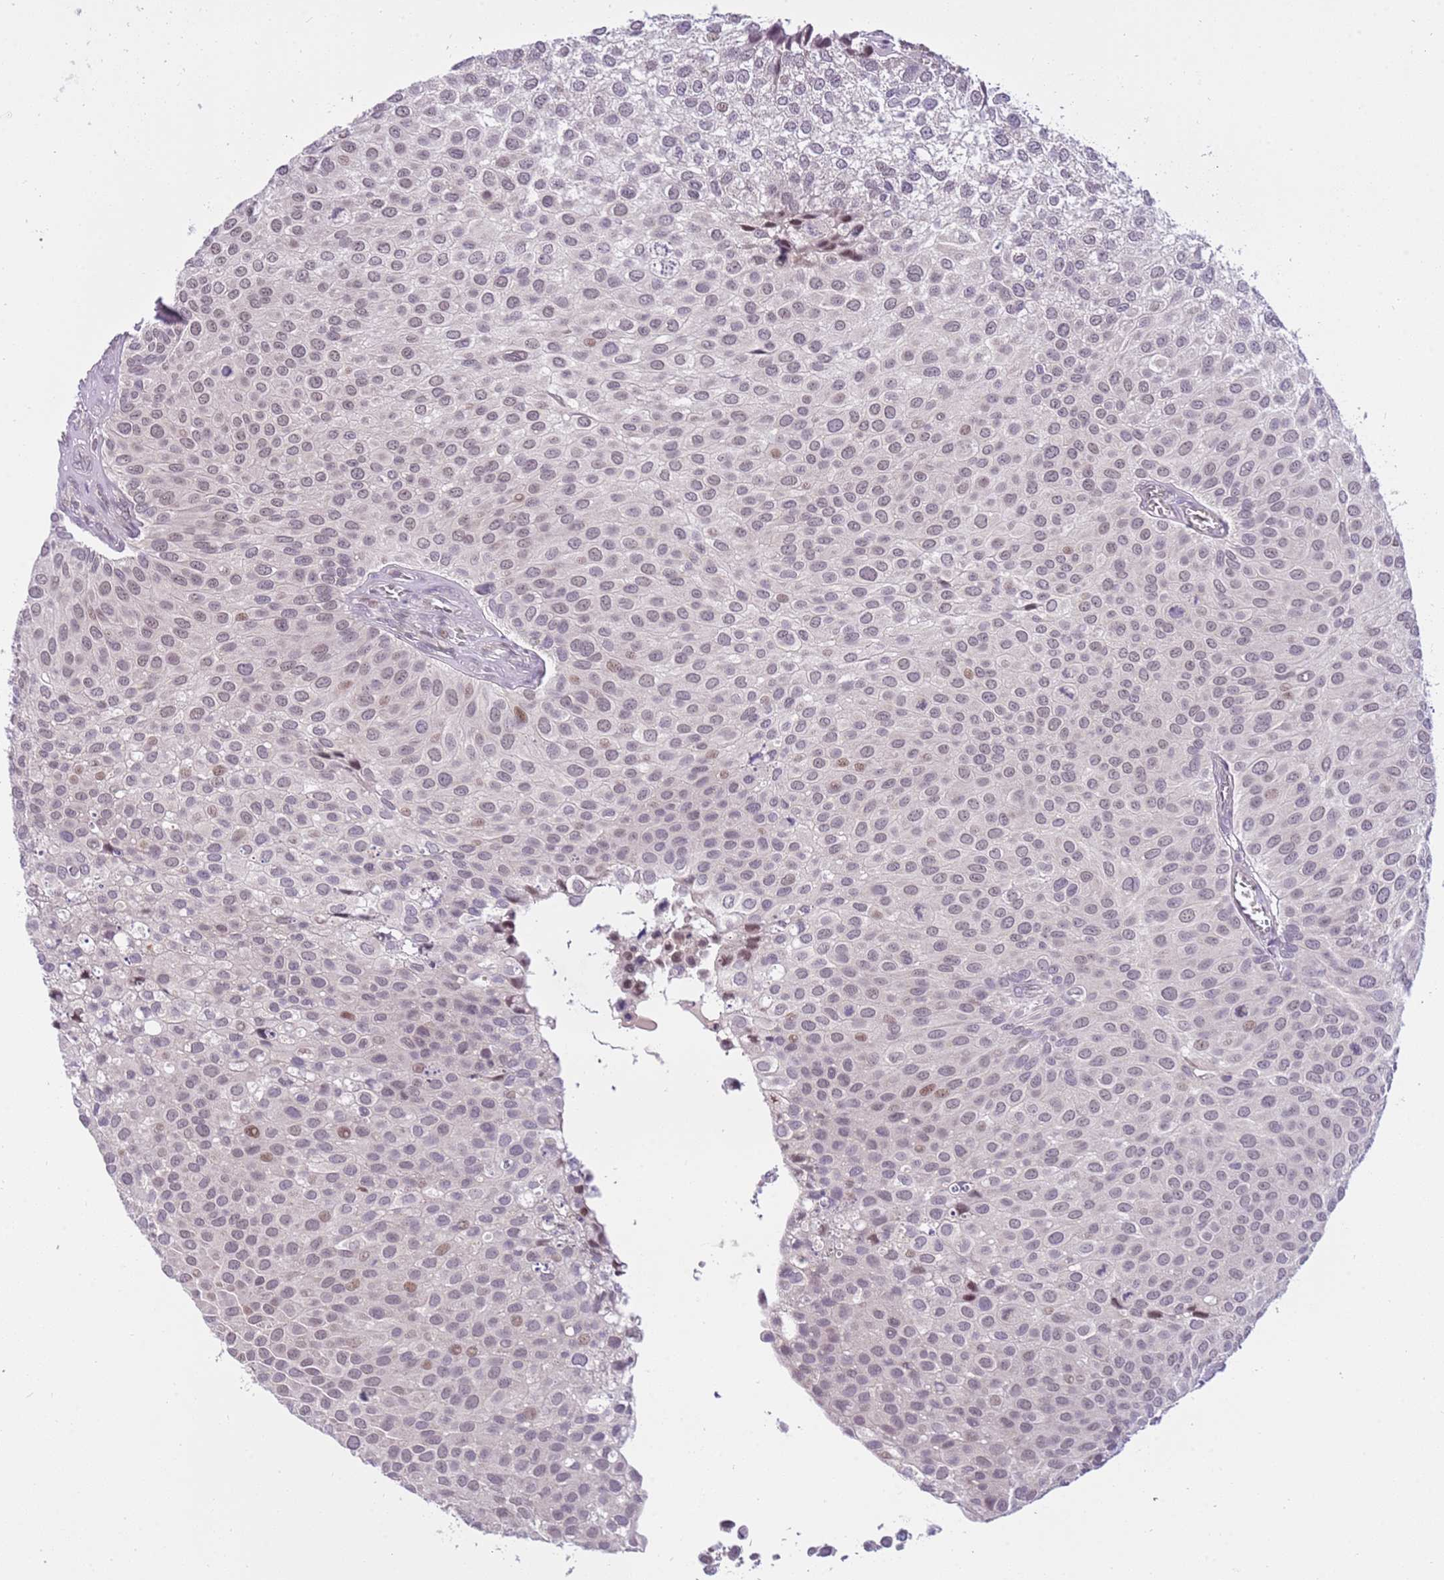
{"staining": {"intensity": "negative", "quantity": "none", "location": "none"}, "tissue": "urothelial cancer", "cell_type": "Tumor cells", "image_type": "cancer", "snomed": [{"axis": "morphology", "description": "Urothelial carcinoma, Low grade"}, {"axis": "topography", "description": "Urinary bladder"}], "caption": "Urothelial cancer was stained to show a protein in brown. There is no significant expression in tumor cells.", "gene": "MAGEF1", "patient": {"sex": "male", "age": 88}}